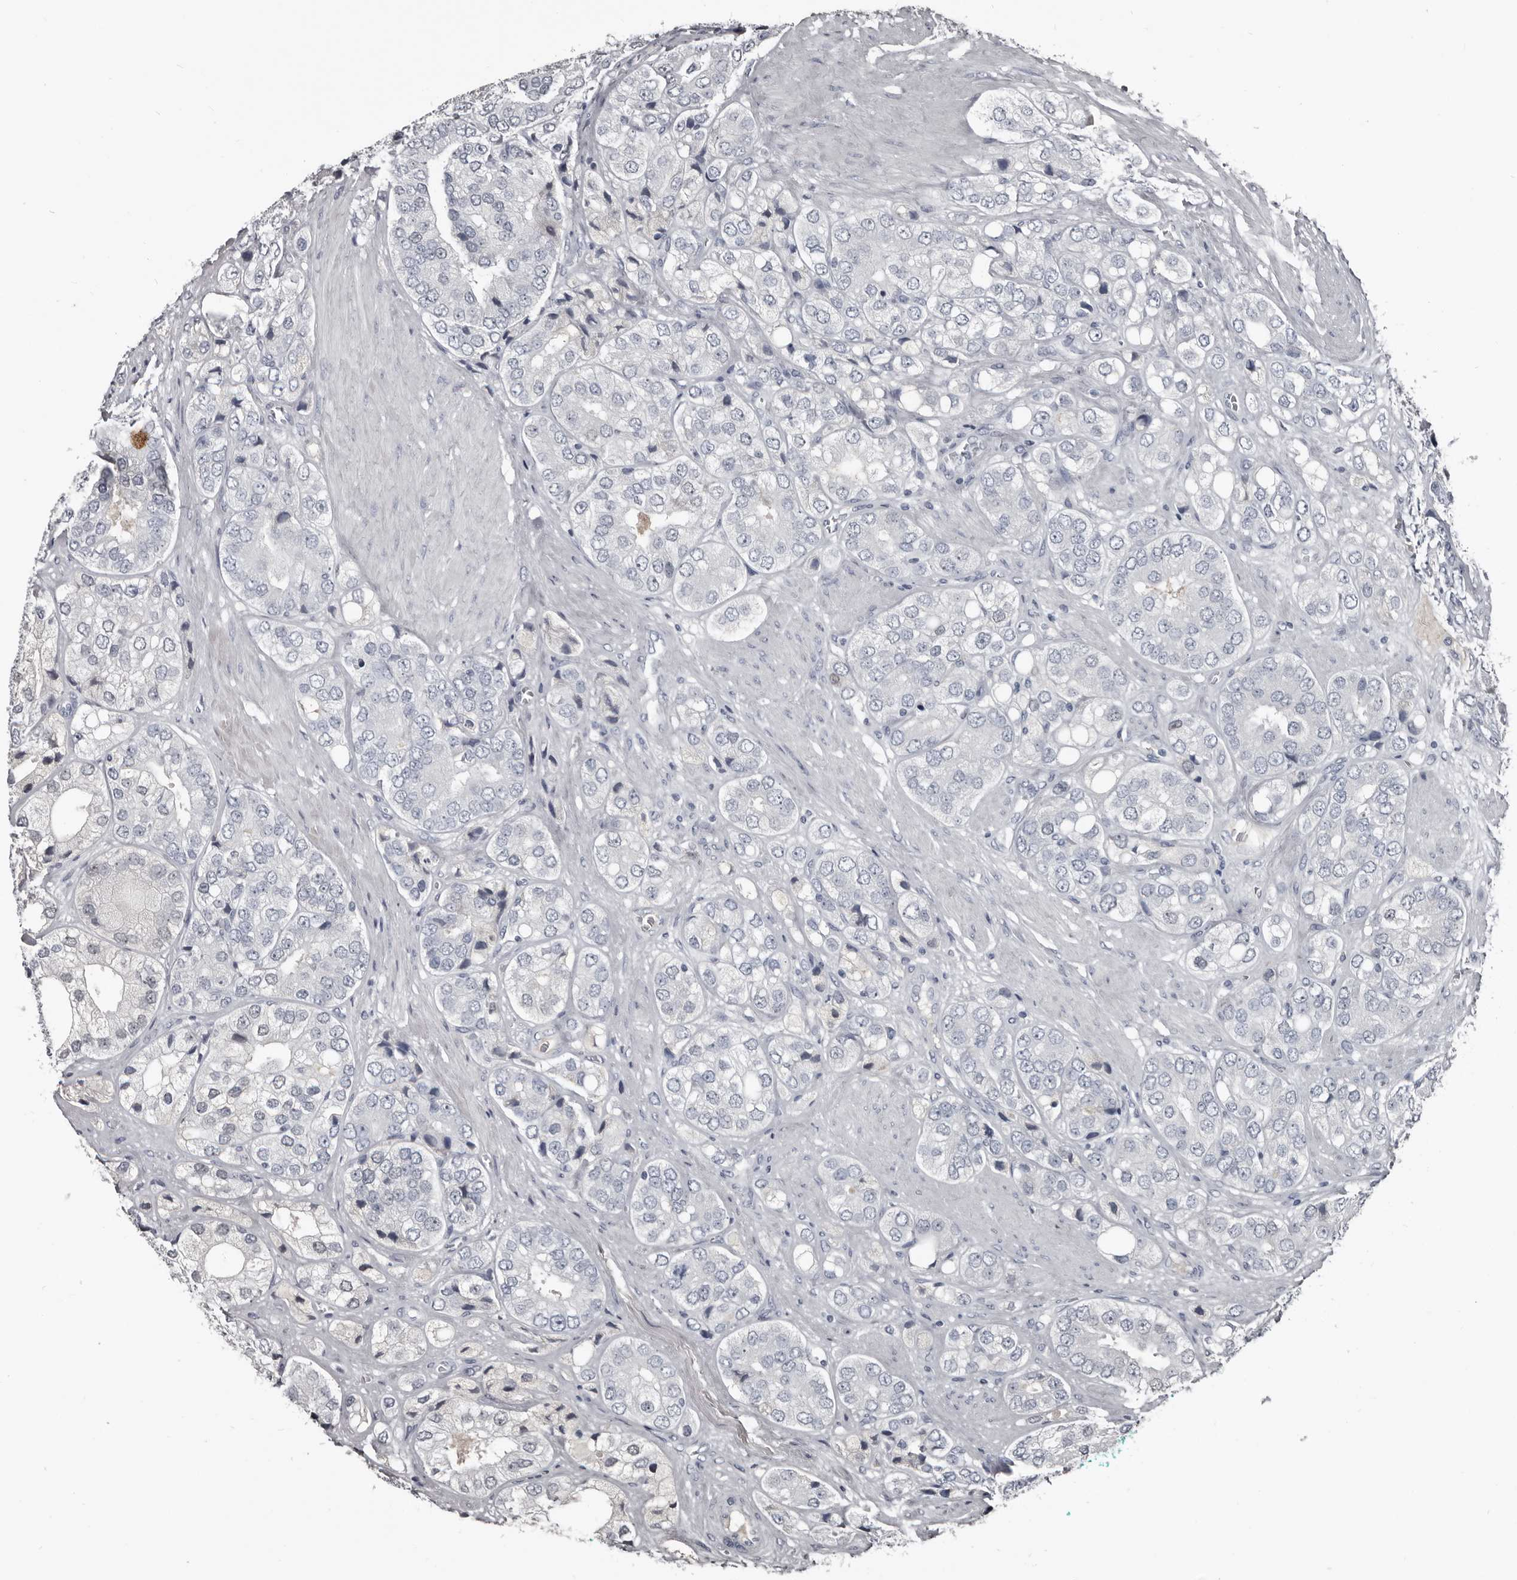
{"staining": {"intensity": "negative", "quantity": "none", "location": "none"}, "tissue": "prostate cancer", "cell_type": "Tumor cells", "image_type": "cancer", "snomed": [{"axis": "morphology", "description": "Adenocarcinoma, High grade"}, {"axis": "topography", "description": "Prostate"}], "caption": "DAB (3,3'-diaminobenzidine) immunohistochemical staining of prostate cancer (adenocarcinoma (high-grade)) exhibits no significant positivity in tumor cells. (Stains: DAB (3,3'-diaminobenzidine) immunohistochemistry (IHC) with hematoxylin counter stain, Microscopy: brightfield microscopy at high magnification).", "gene": "GREB1", "patient": {"sex": "male", "age": 50}}